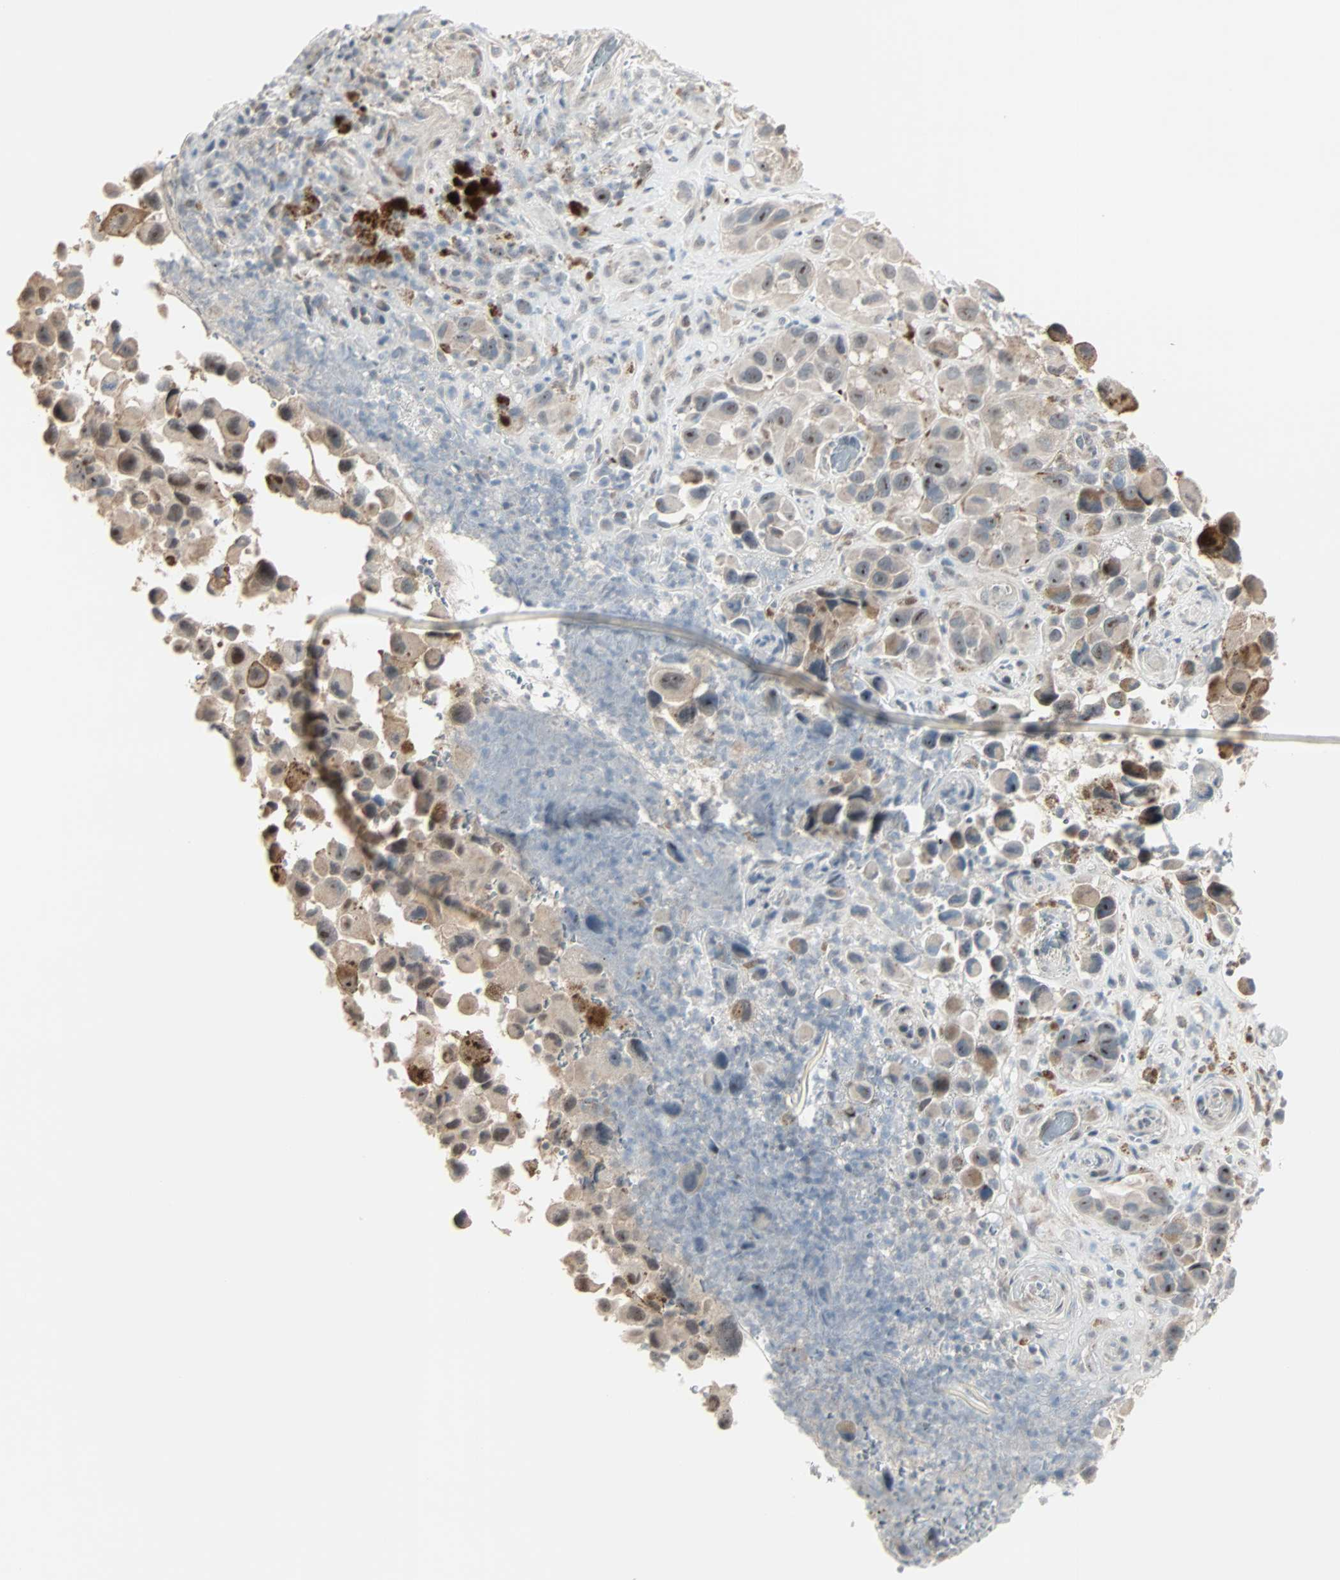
{"staining": {"intensity": "moderate", "quantity": ">75%", "location": "cytoplasmic/membranous,nuclear"}, "tissue": "melanoma", "cell_type": "Tumor cells", "image_type": "cancer", "snomed": [{"axis": "morphology", "description": "Malignant melanoma, NOS"}, {"axis": "topography", "description": "Skin"}], "caption": "High-power microscopy captured an immunohistochemistry image of melanoma, revealing moderate cytoplasmic/membranous and nuclear positivity in approximately >75% of tumor cells.", "gene": "KDM4A", "patient": {"sex": "female", "age": 73}}